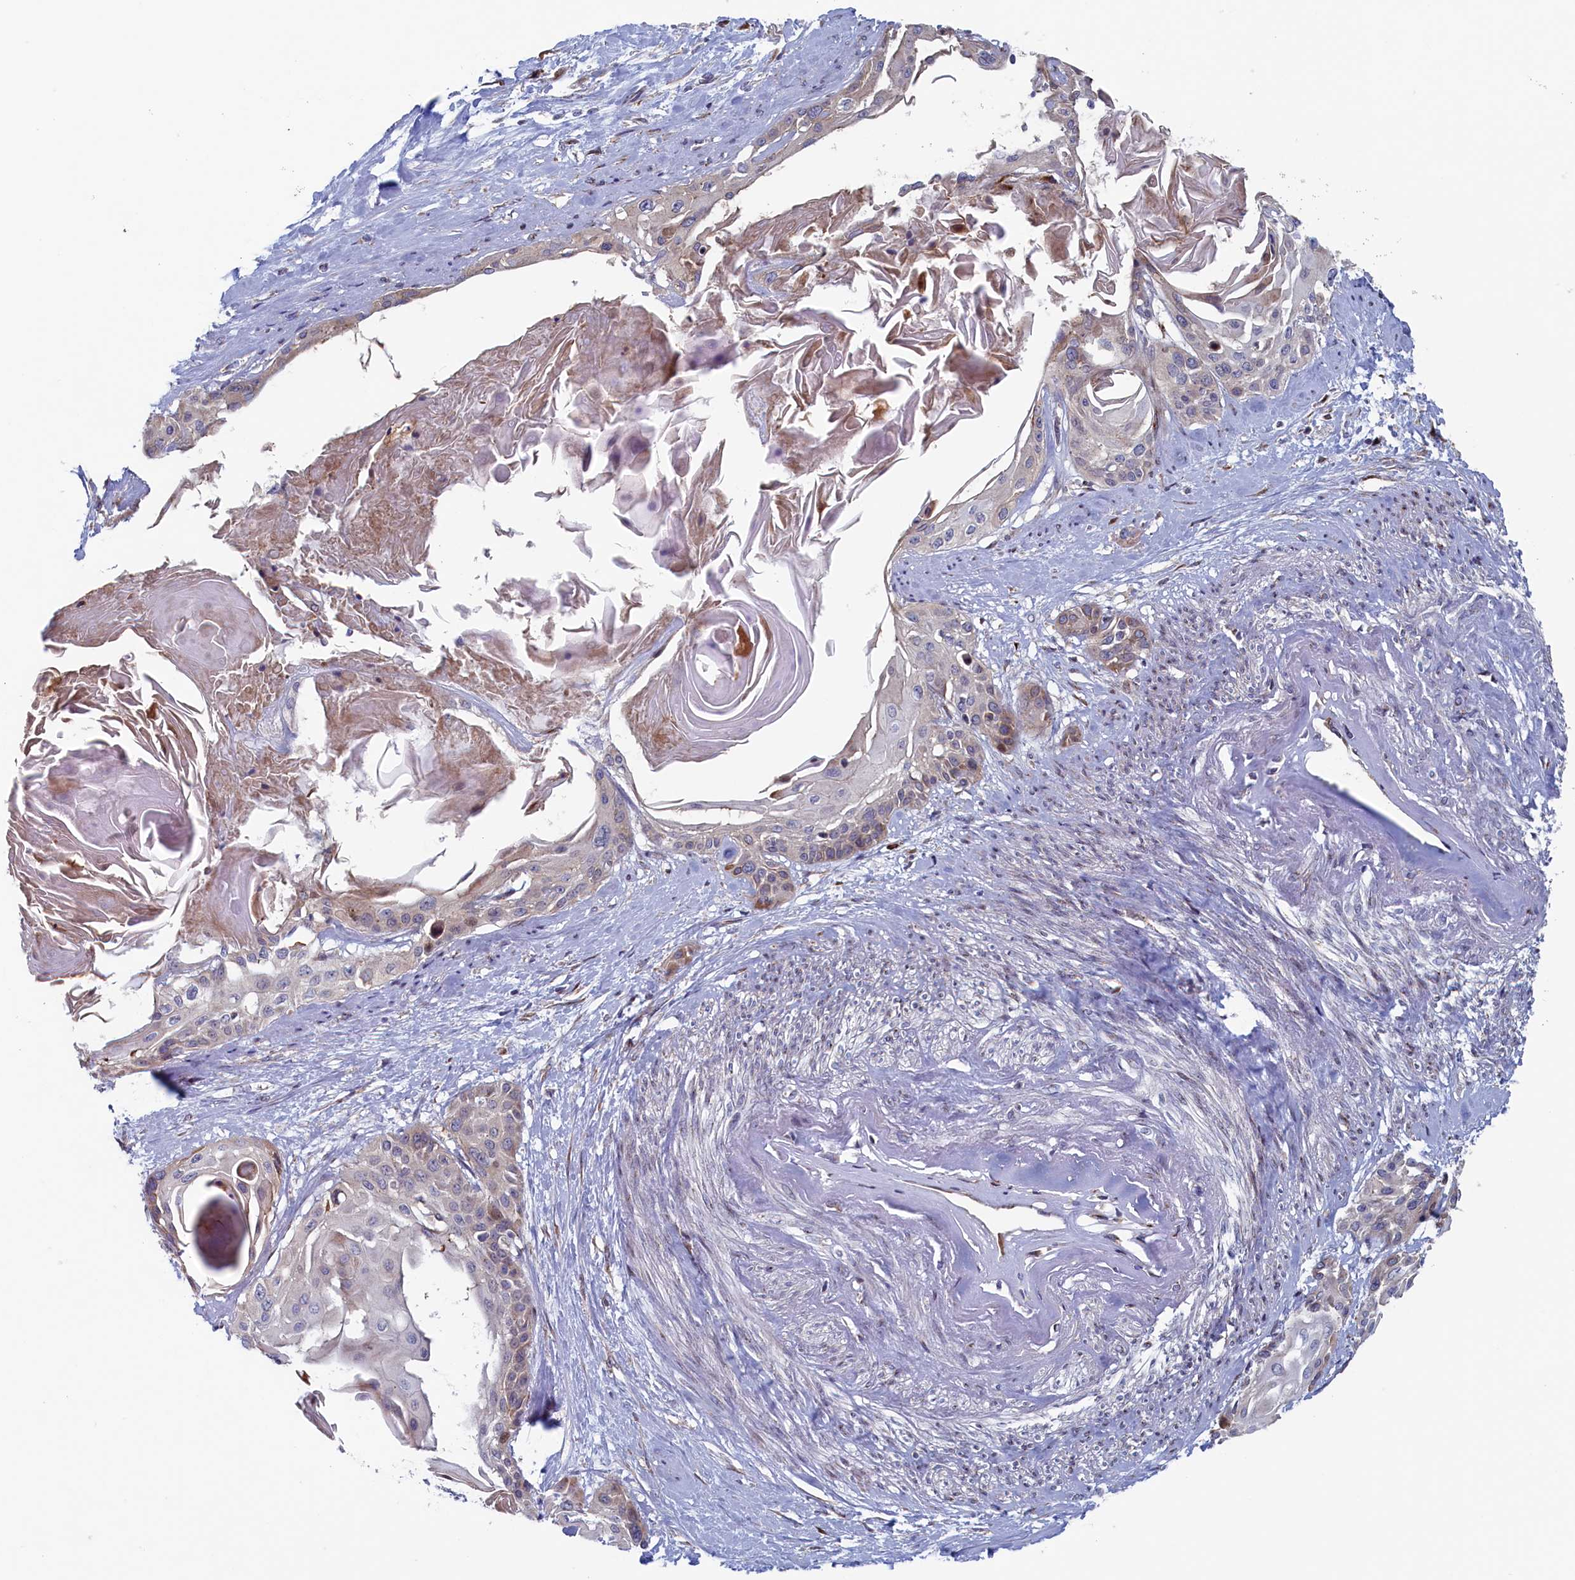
{"staining": {"intensity": "weak", "quantity": "<25%", "location": "cytoplasmic/membranous"}, "tissue": "cervical cancer", "cell_type": "Tumor cells", "image_type": "cancer", "snomed": [{"axis": "morphology", "description": "Squamous cell carcinoma, NOS"}, {"axis": "topography", "description": "Cervix"}], "caption": "DAB immunohistochemical staining of human cervical squamous cell carcinoma reveals no significant staining in tumor cells.", "gene": "MTFMT", "patient": {"sex": "female", "age": 57}}